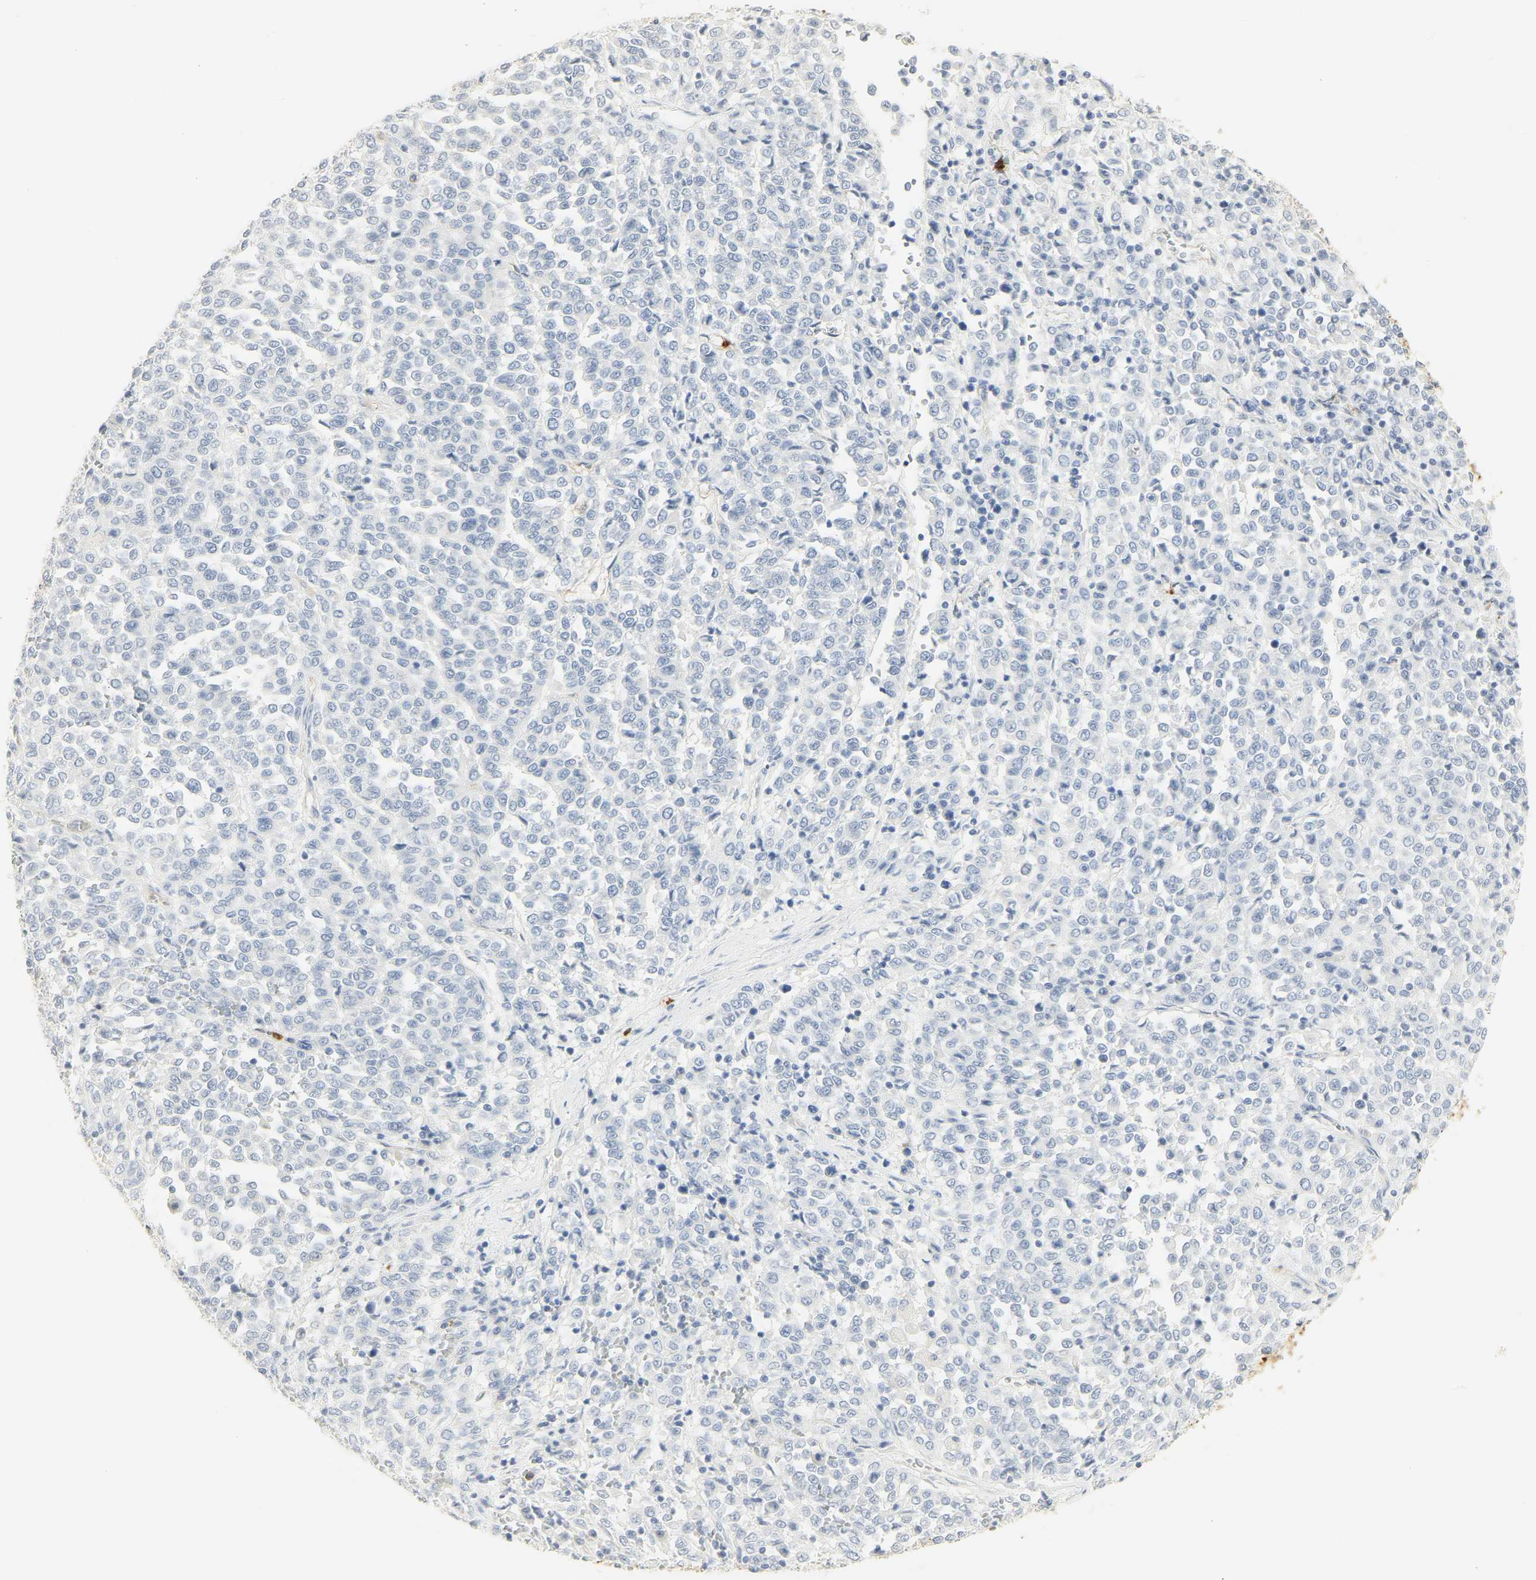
{"staining": {"intensity": "negative", "quantity": "none", "location": "none"}, "tissue": "melanoma", "cell_type": "Tumor cells", "image_type": "cancer", "snomed": [{"axis": "morphology", "description": "Malignant melanoma, Metastatic site"}, {"axis": "topography", "description": "Pancreas"}], "caption": "DAB immunohistochemical staining of malignant melanoma (metastatic site) exhibits no significant expression in tumor cells.", "gene": "CEACAM5", "patient": {"sex": "female", "age": 30}}